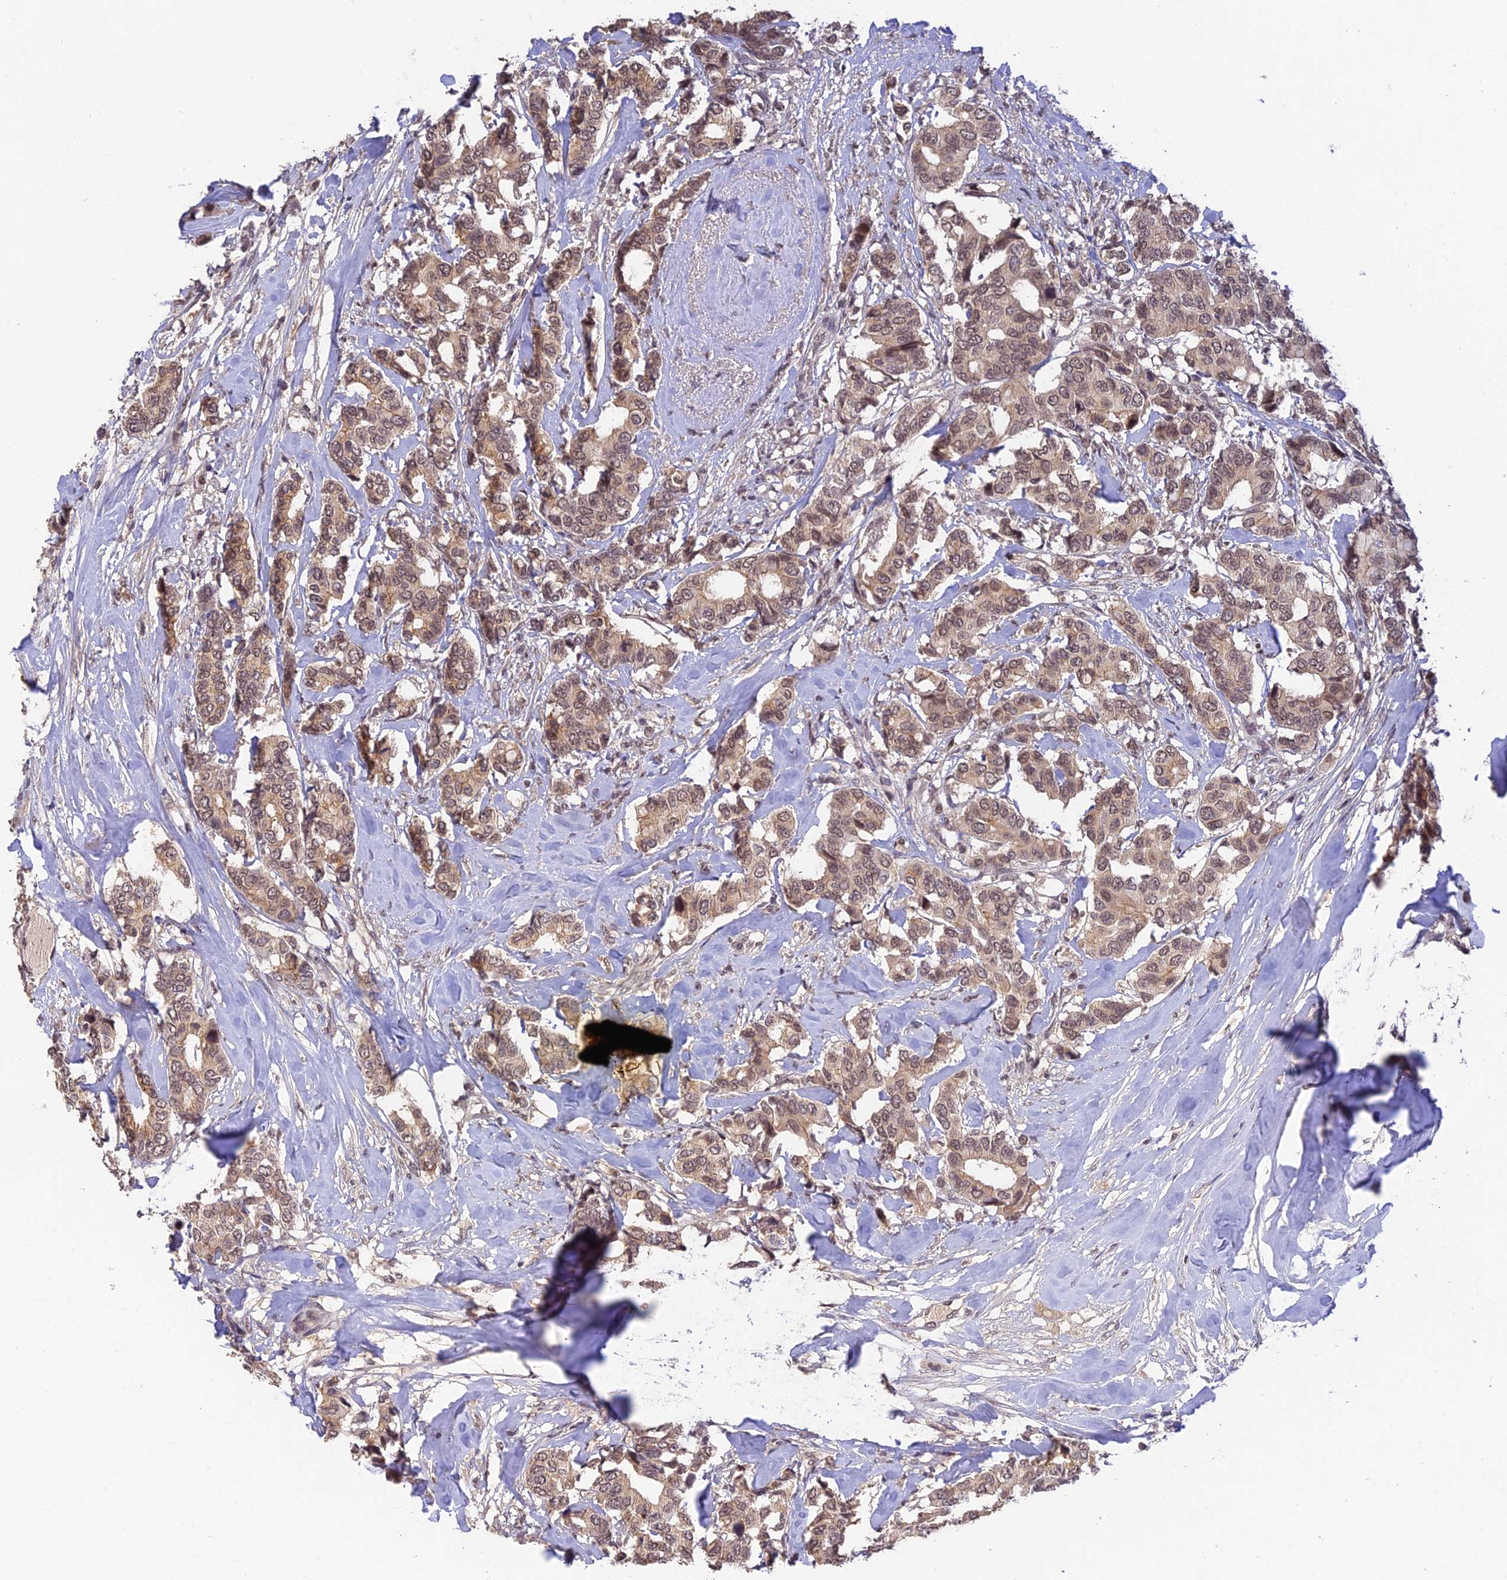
{"staining": {"intensity": "moderate", "quantity": ">75%", "location": "cytoplasmic/membranous,nuclear"}, "tissue": "breast cancer", "cell_type": "Tumor cells", "image_type": "cancer", "snomed": [{"axis": "morphology", "description": "Duct carcinoma"}, {"axis": "topography", "description": "Breast"}], "caption": "Human infiltrating ductal carcinoma (breast) stained with a brown dye demonstrates moderate cytoplasmic/membranous and nuclear positive positivity in about >75% of tumor cells.", "gene": "ZNF436", "patient": {"sex": "female", "age": 87}}